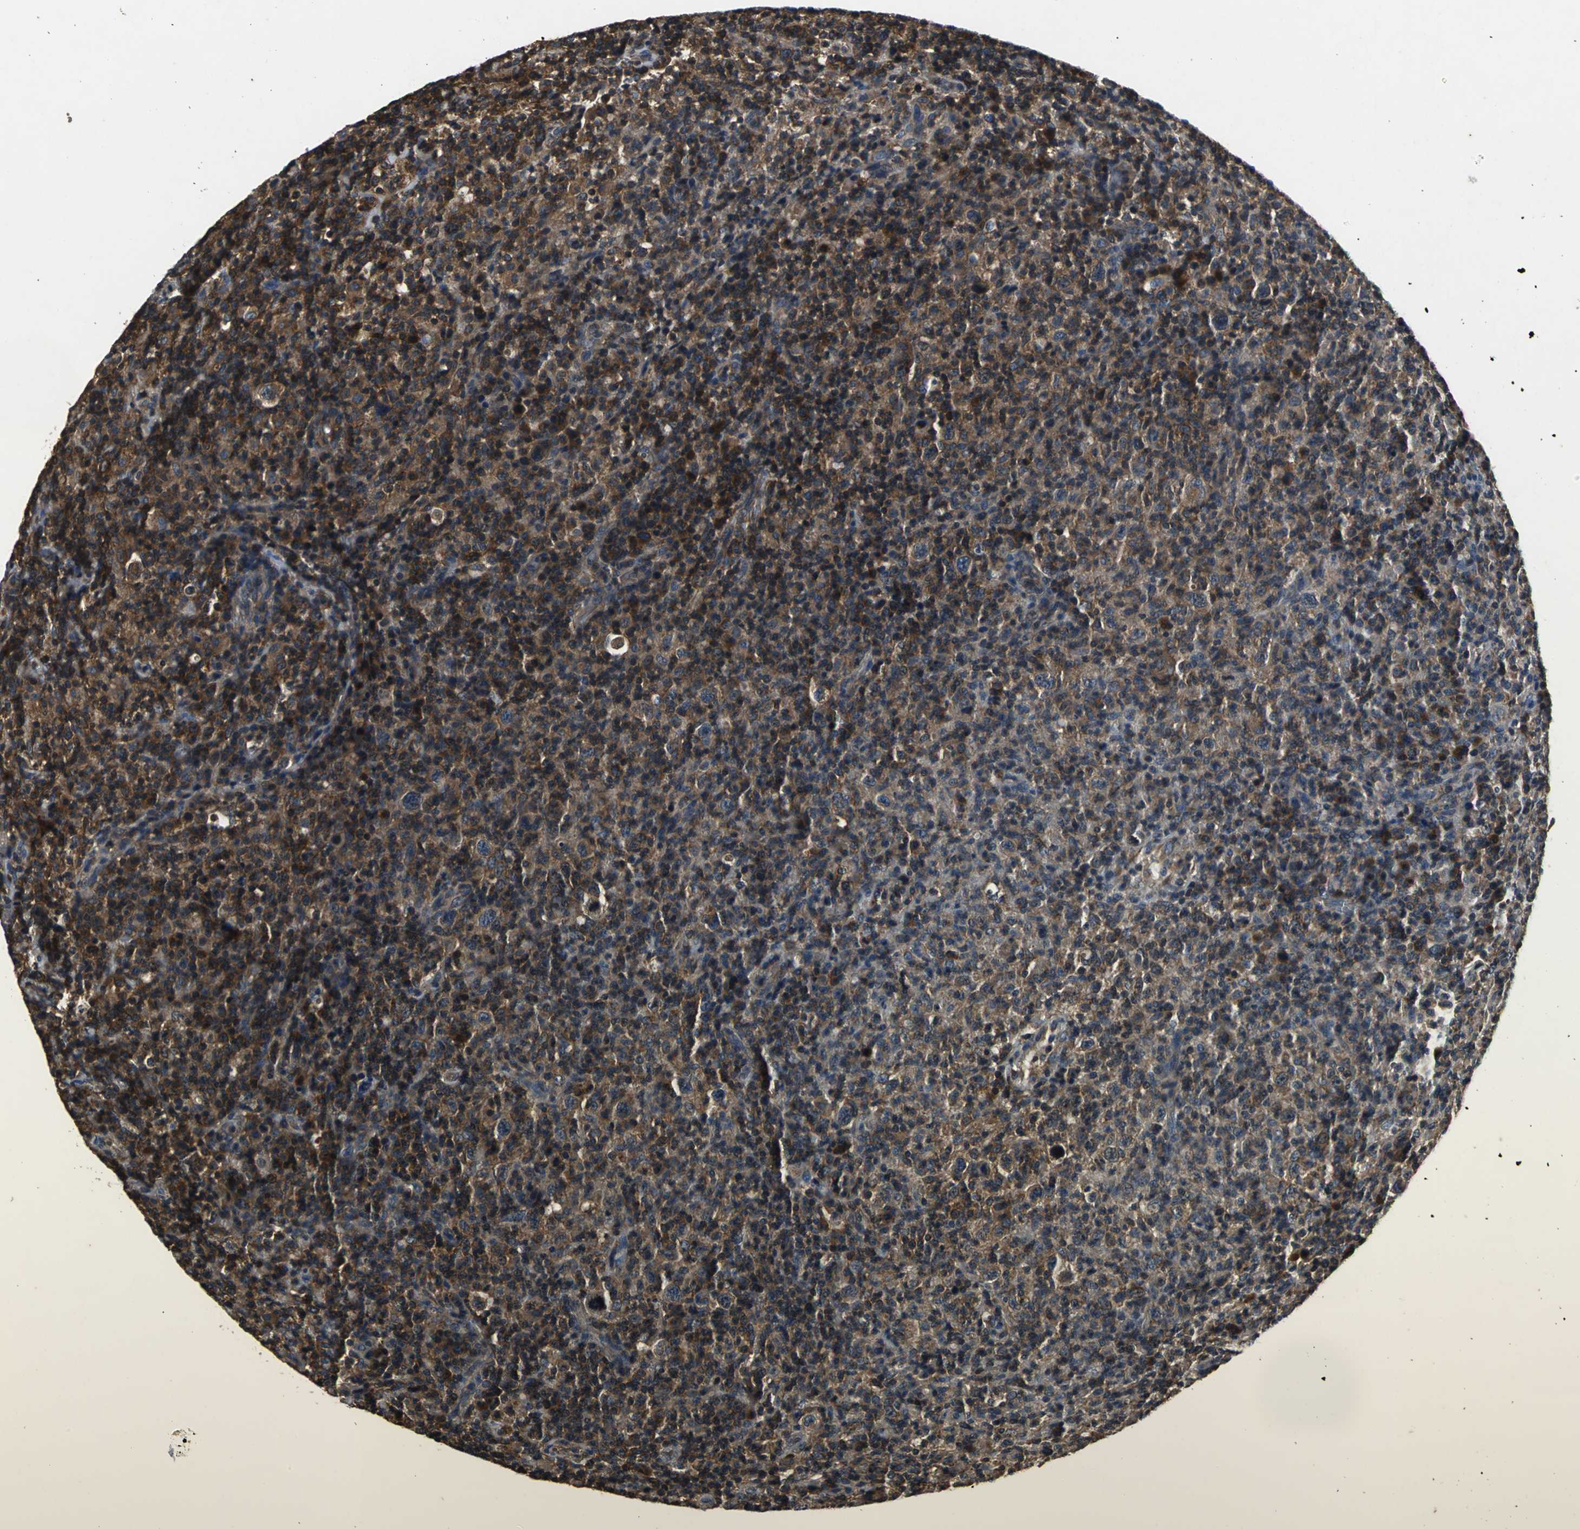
{"staining": {"intensity": "moderate", "quantity": ">75%", "location": "cytoplasmic/membranous"}, "tissue": "lymphoma", "cell_type": "Tumor cells", "image_type": "cancer", "snomed": [{"axis": "morphology", "description": "Hodgkin's disease, NOS"}, {"axis": "topography", "description": "Lymph node"}], "caption": "Moderate cytoplasmic/membranous protein staining is appreciated in about >75% of tumor cells in lymphoma.", "gene": "IRF3", "patient": {"sex": "male", "age": 65}}